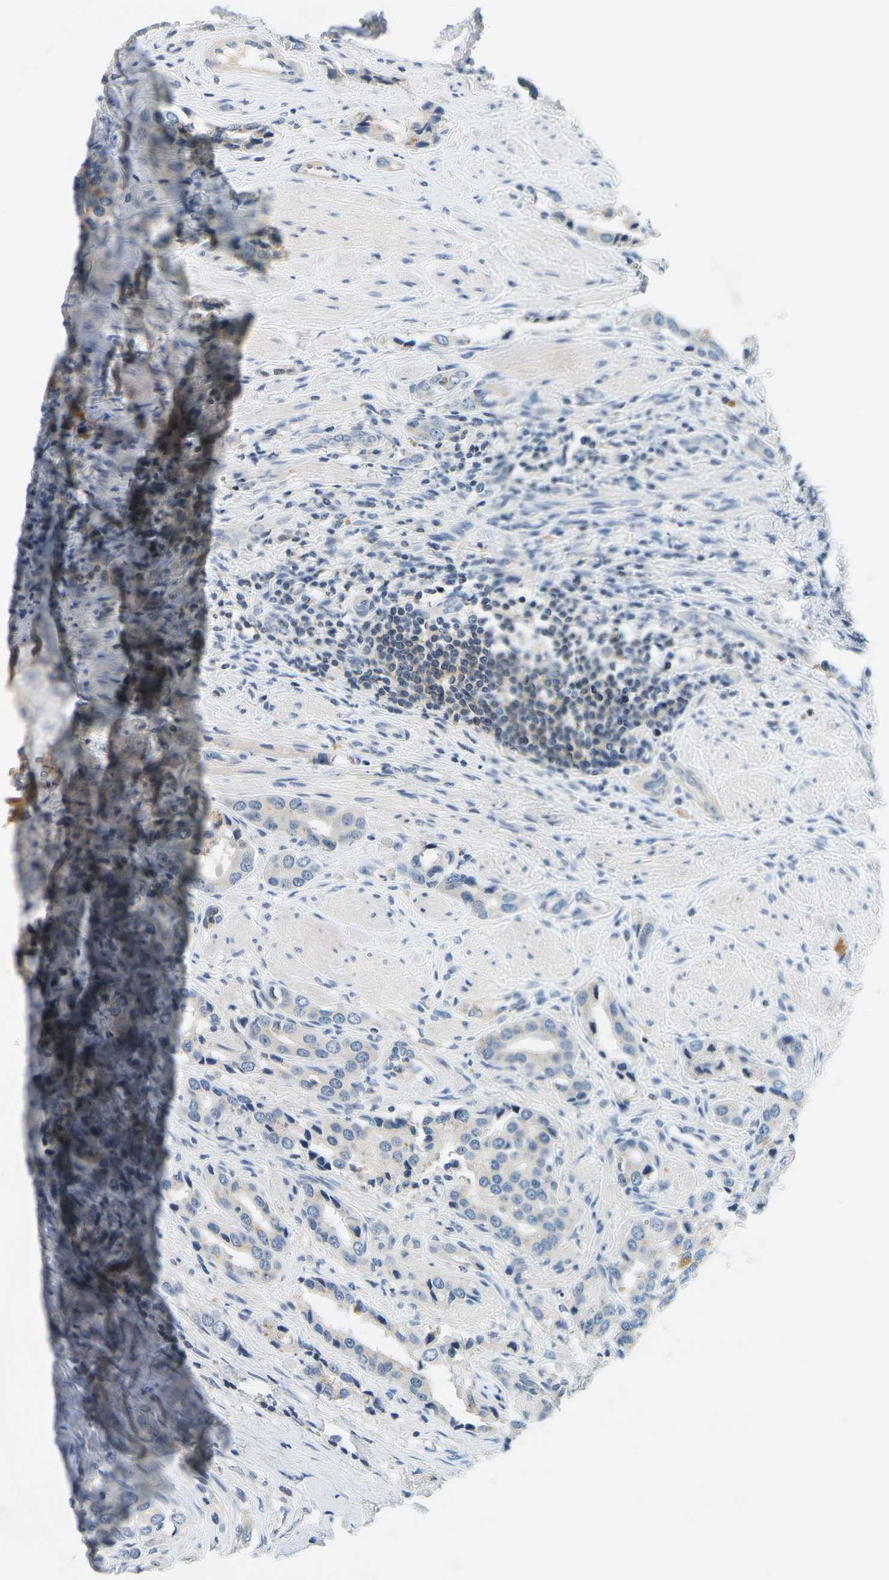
{"staining": {"intensity": "negative", "quantity": "none", "location": "none"}, "tissue": "prostate cancer", "cell_type": "Tumor cells", "image_type": "cancer", "snomed": [{"axis": "morphology", "description": "Adenocarcinoma, High grade"}, {"axis": "topography", "description": "Prostate"}], "caption": "Immunohistochemistry of prostate adenocarcinoma (high-grade) shows no staining in tumor cells.", "gene": "RASGRP2", "patient": {"sex": "male", "age": 52}}